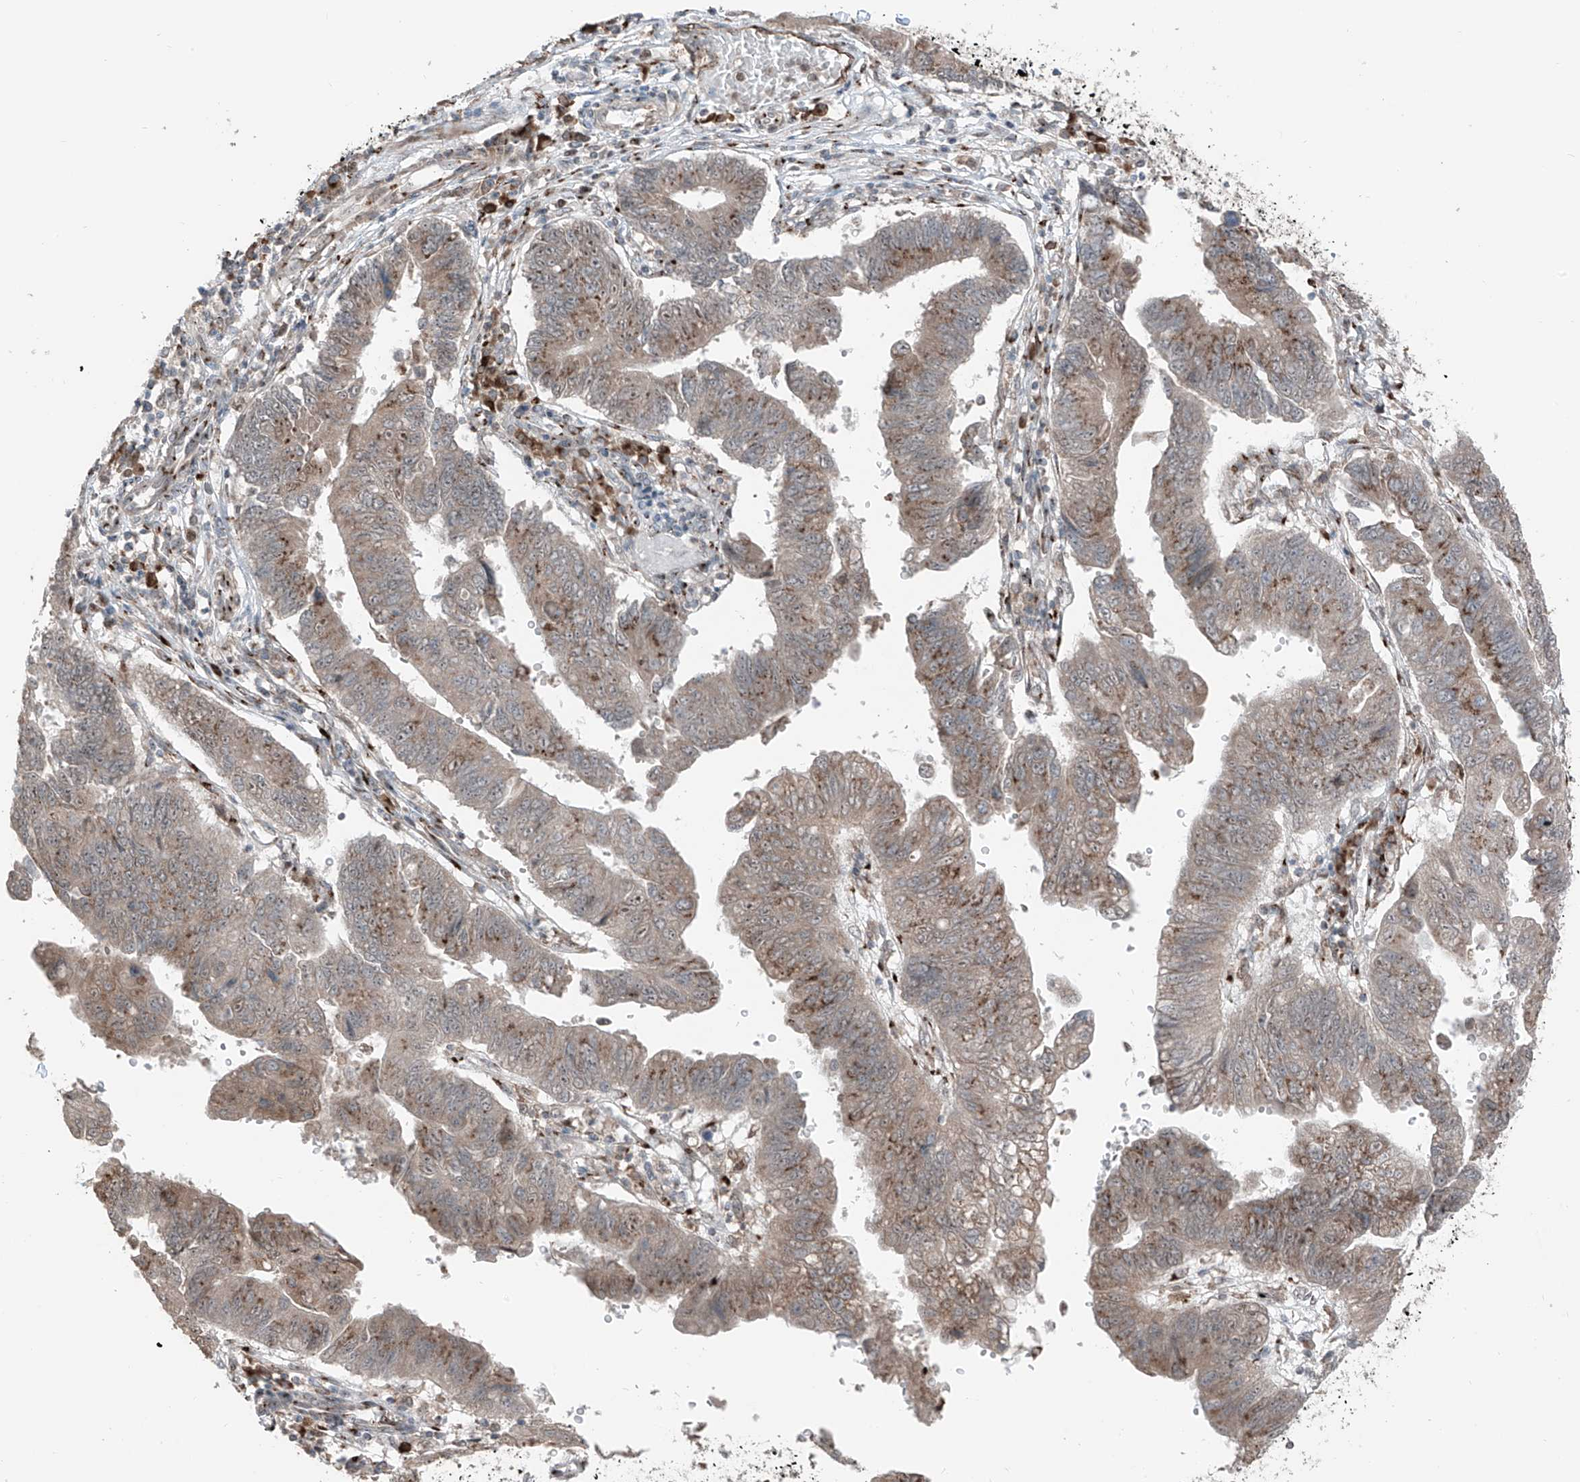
{"staining": {"intensity": "moderate", "quantity": ">75%", "location": "cytoplasmic/membranous"}, "tissue": "stomach cancer", "cell_type": "Tumor cells", "image_type": "cancer", "snomed": [{"axis": "morphology", "description": "Adenocarcinoma, NOS"}, {"axis": "topography", "description": "Stomach"}], "caption": "An immunohistochemistry photomicrograph of tumor tissue is shown. Protein staining in brown shows moderate cytoplasmic/membranous positivity in stomach adenocarcinoma within tumor cells. Immunohistochemistry (ihc) stains the protein in brown and the nuclei are stained blue.", "gene": "ERLEC1", "patient": {"sex": "male", "age": 59}}